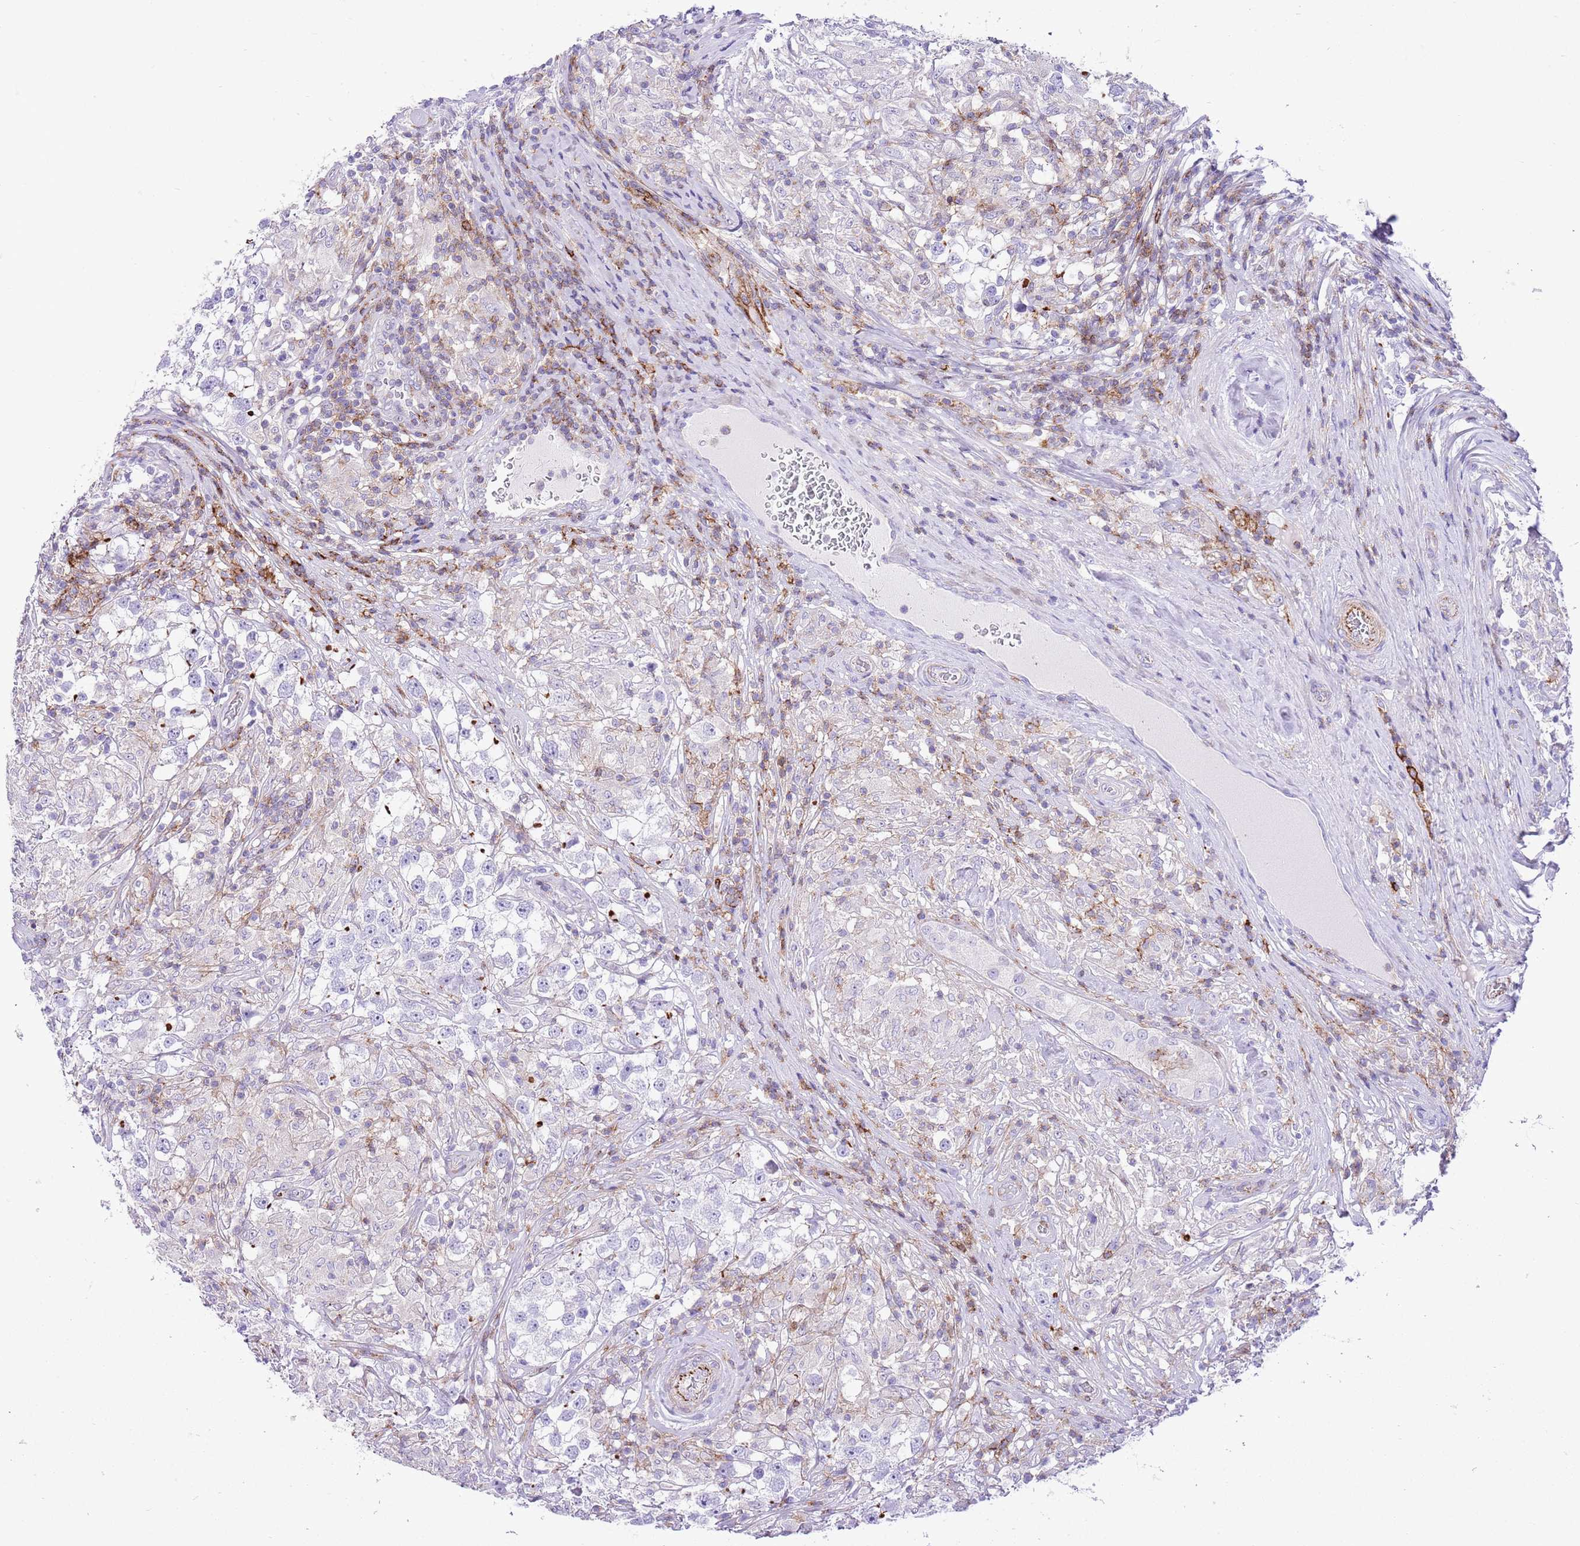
{"staining": {"intensity": "negative", "quantity": "none", "location": "none"}, "tissue": "testis cancer", "cell_type": "Tumor cells", "image_type": "cancer", "snomed": [{"axis": "morphology", "description": "Seminoma, NOS"}, {"axis": "topography", "description": "Testis"}], "caption": "Testis seminoma was stained to show a protein in brown. There is no significant staining in tumor cells. (IHC, brightfield microscopy, high magnification).", "gene": "ALDH3A1", "patient": {"sex": "male", "age": 46}}